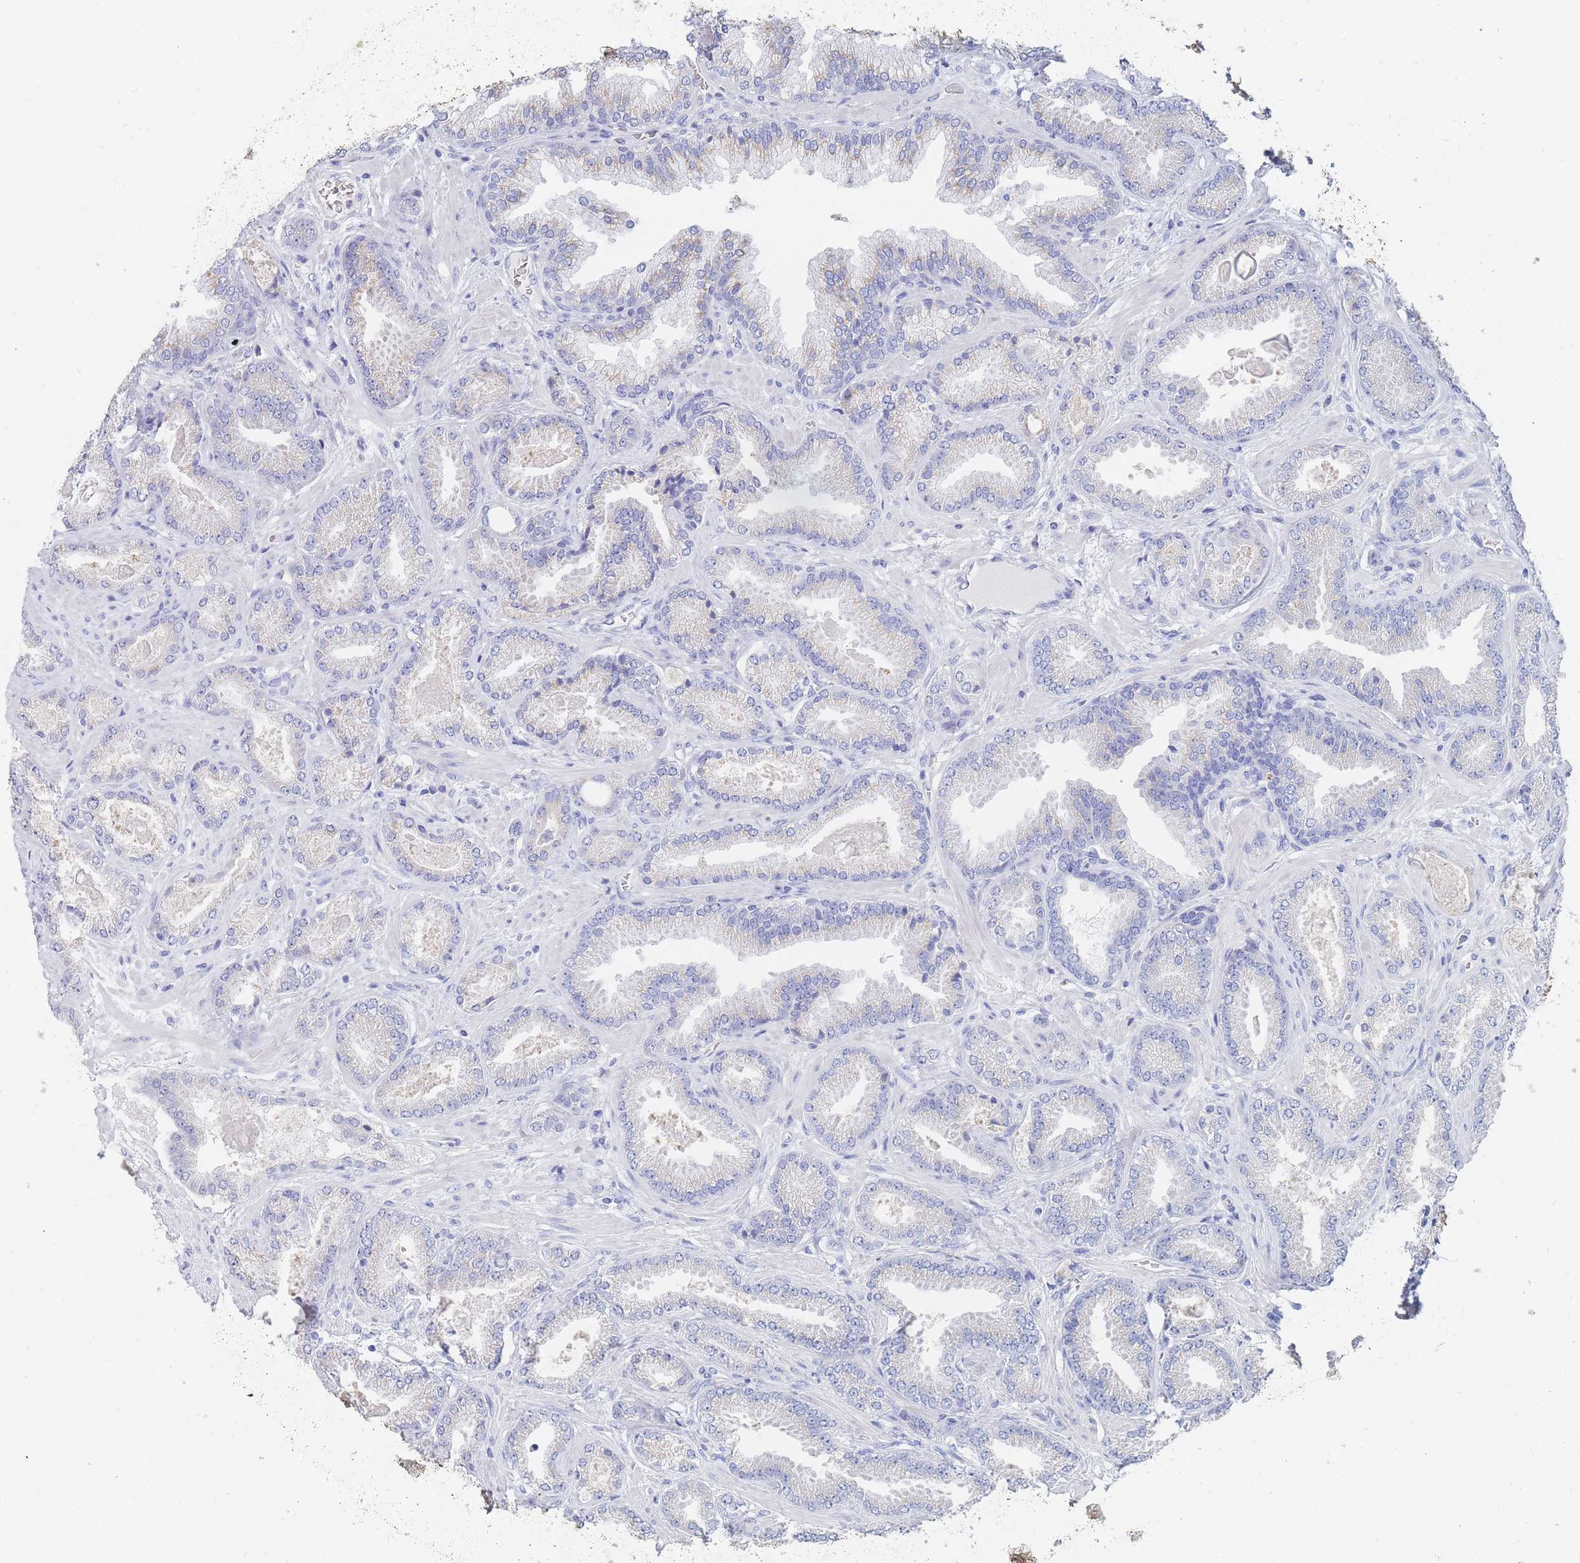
{"staining": {"intensity": "negative", "quantity": "none", "location": "none"}, "tissue": "prostate cancer", "cell_type": "Tumor cells", "image_type": "cancer", "snomed": [{"axis": "morphology", "description": "Adenocarcinoma, Low grade"}, {"axis": "topography", "description": "Prostate"}], "caption": "IHC photomicrograph of human prostate cancer stained for a protein (brown), which shows no expression in tumor cells. (DAB immunohistochemistry visualized using brightfield microscopy, high magnification).", "gene": "SLC25A35", "patient": {"sex": "male", "age": 62}}